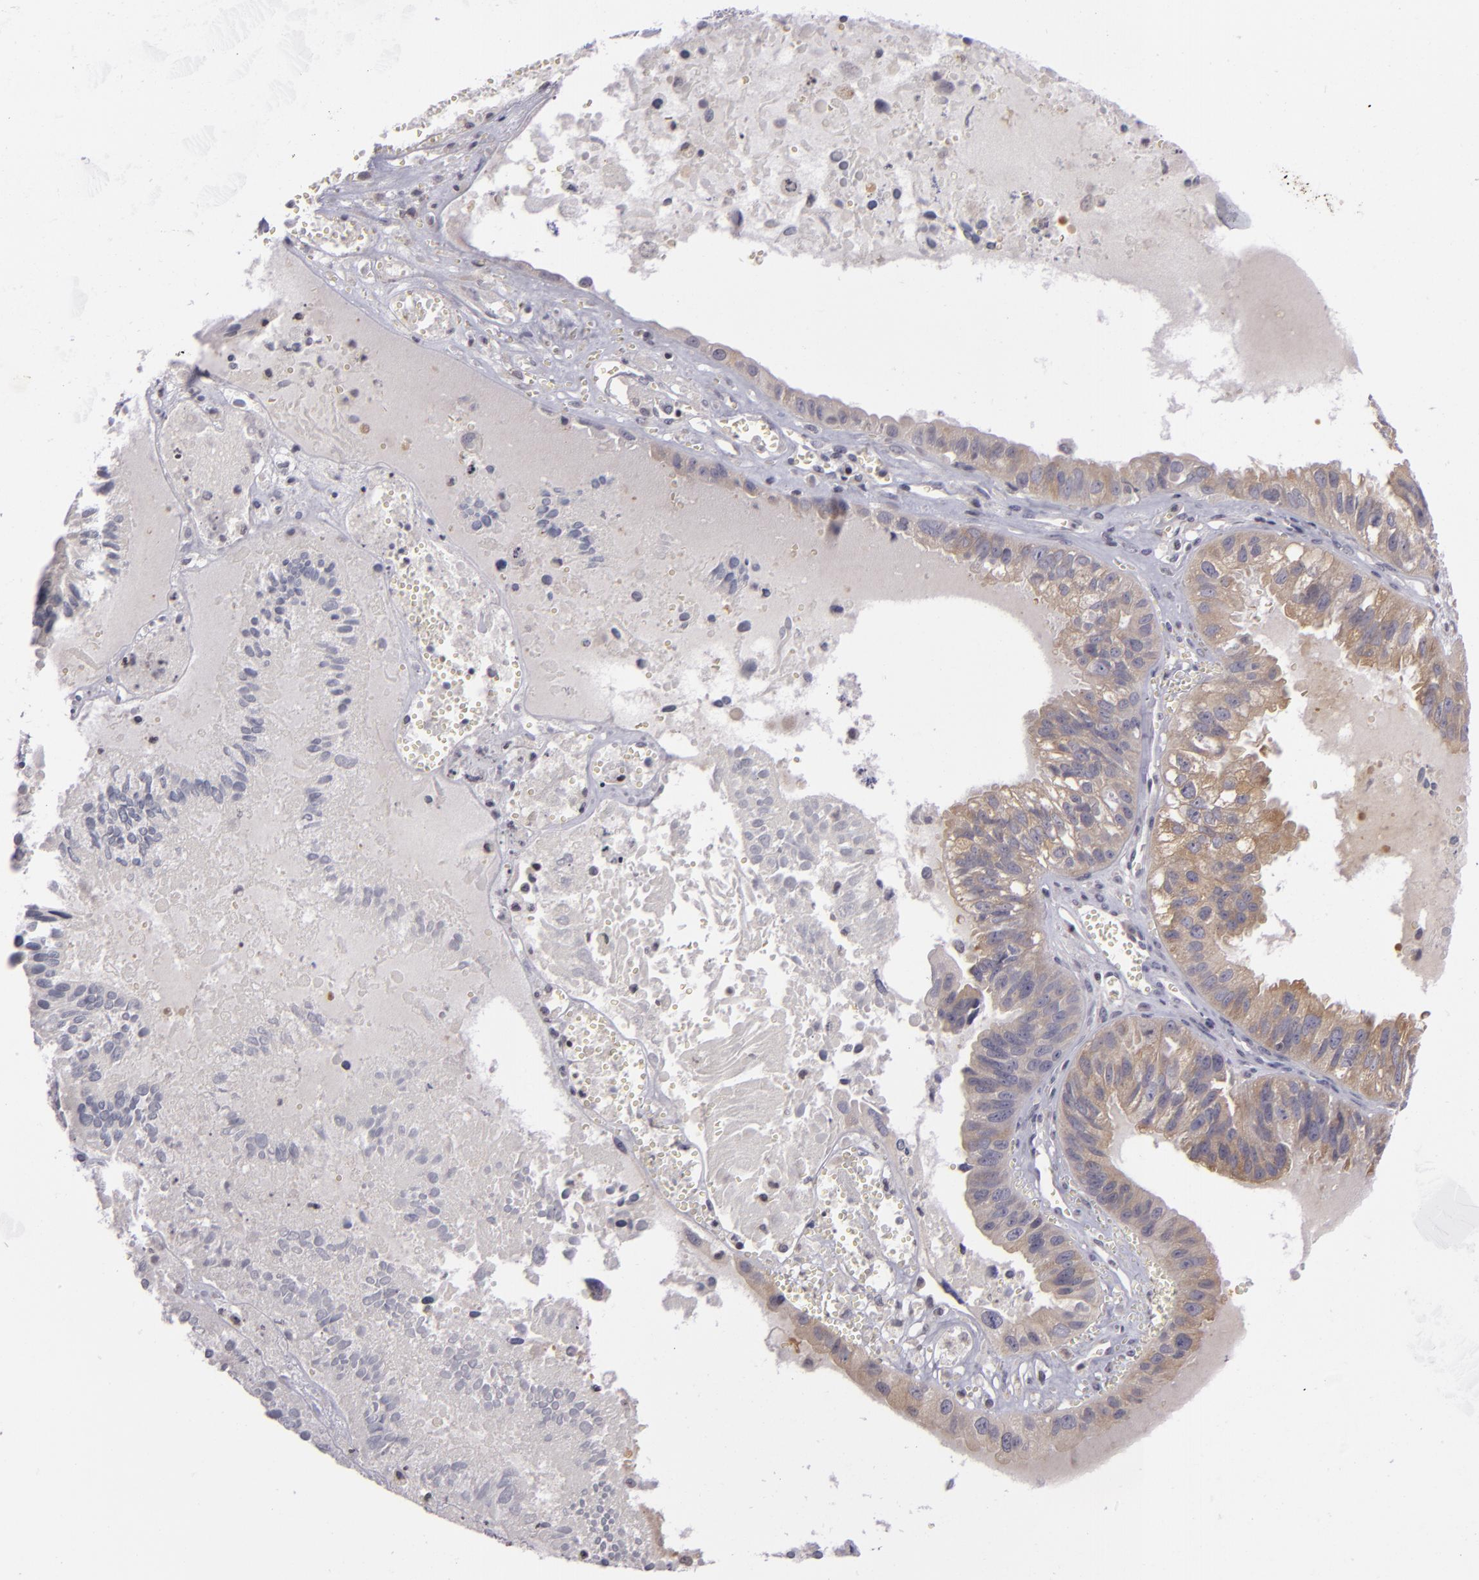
{"staining": {"intensity": "negative", "quantity": "none", "location": "none"}, "tissue": "ovarian cancer", "cell_type": "Tumor cells", "image_type": "cancer", "snomed": [{"axis": "morphology", "description": "Carcinoma, endometroid"}, {"axis": "topography", "description": "Ovary"}], "caption": "Endometroid carcinoma (ovarian) was stained to show a protein in brown. There is no significant expression in tumor cells.", "gene": "AKAP6", "patient": {"sex": "female", "age": 85}}